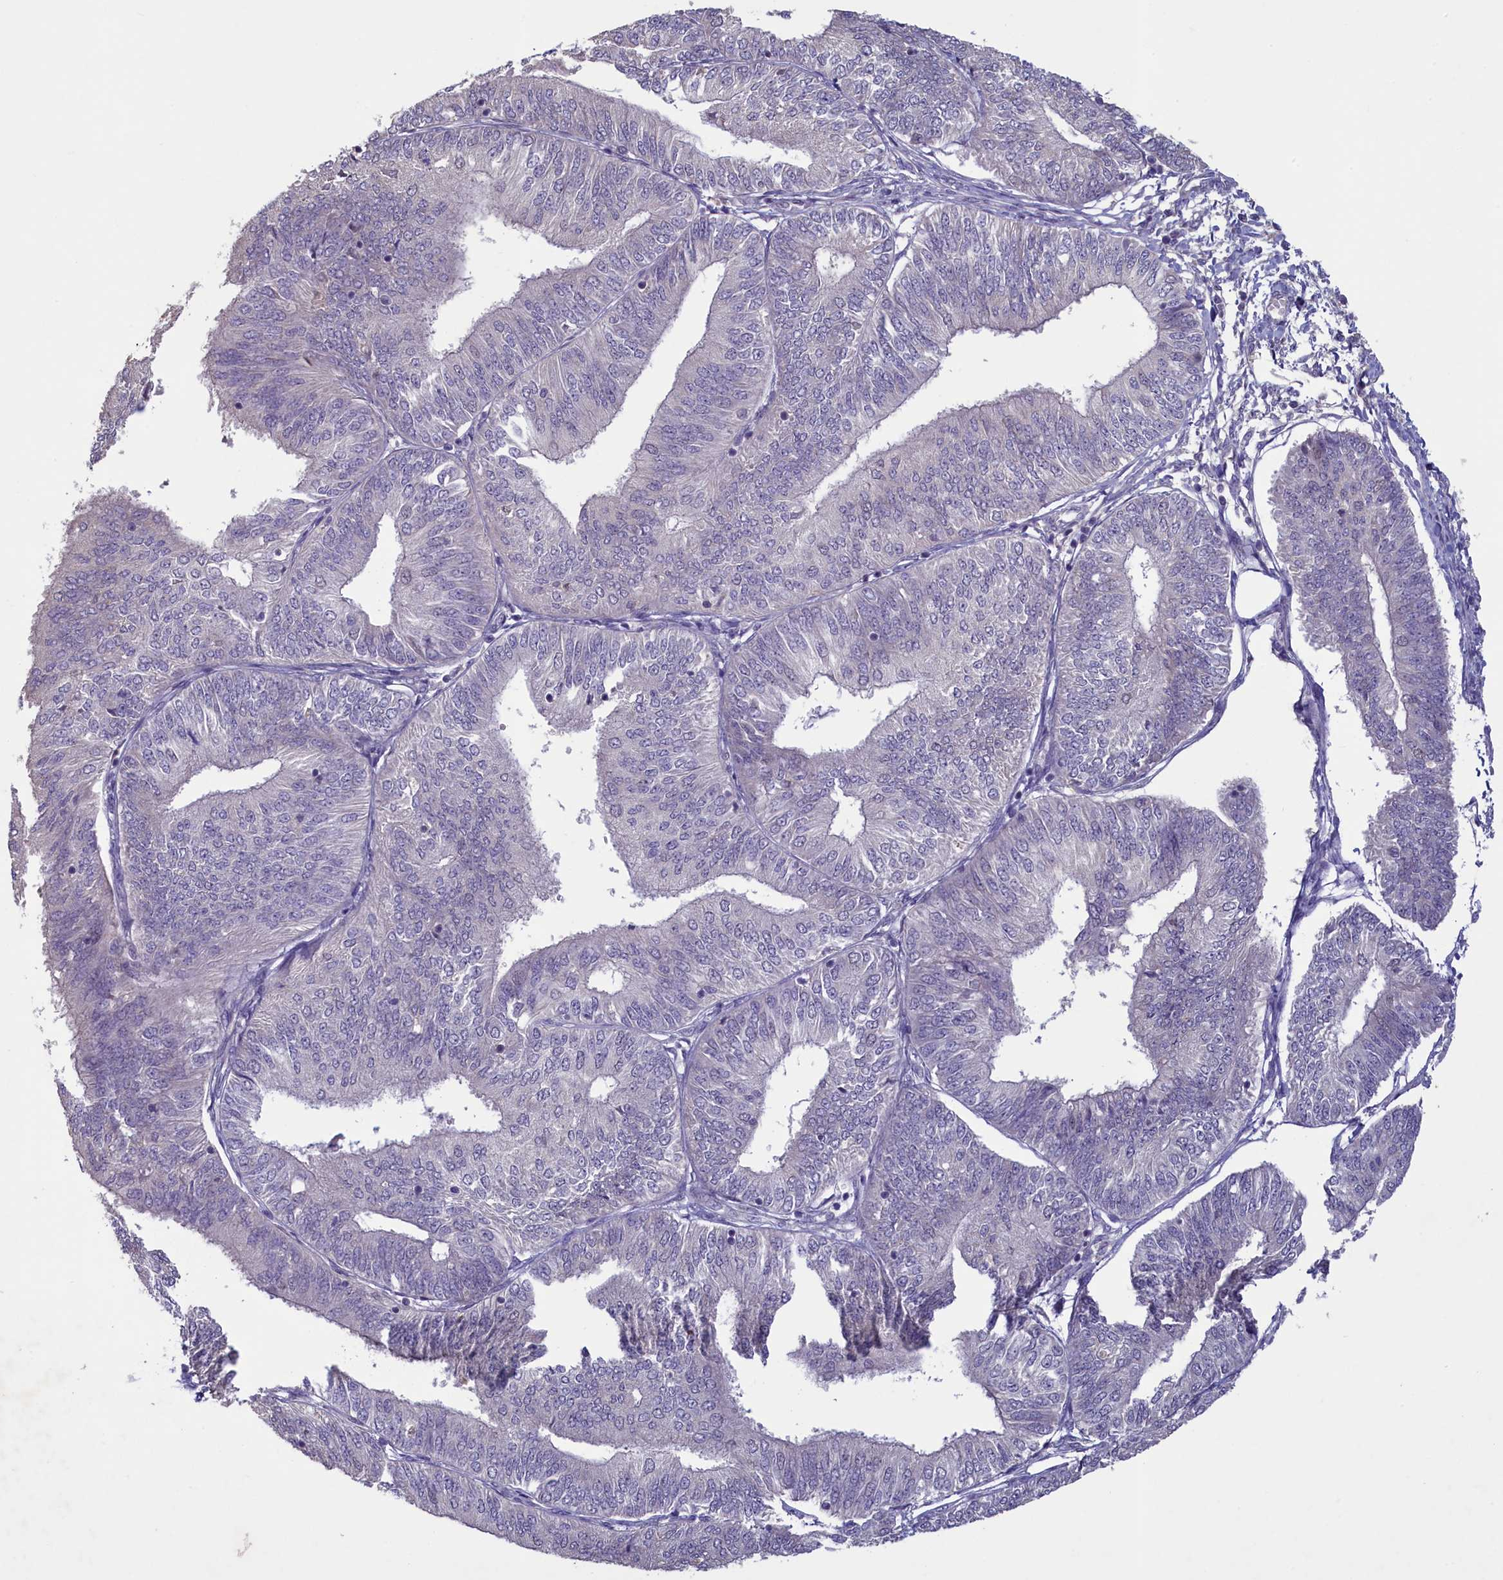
{"staining": {"intensity": "negative", "quantity": "none", "location": "none"}, "tissue": "endometrial cancer", "cell_type": "Tumor cells", "image_type": "cancer", "snomed": [{"axis": "morphology", "description": "Adenocarcinoma, NOS"}, {"axis": "topography", "description": "Endometrium"}], "caption": "Adenocarcinoma (endometrial) was stained to show a protein in brown. There is no significant positivity in tumor cells.", "gene": "ATF7IP2", "patient": {"sex": "female", "age": 58}}